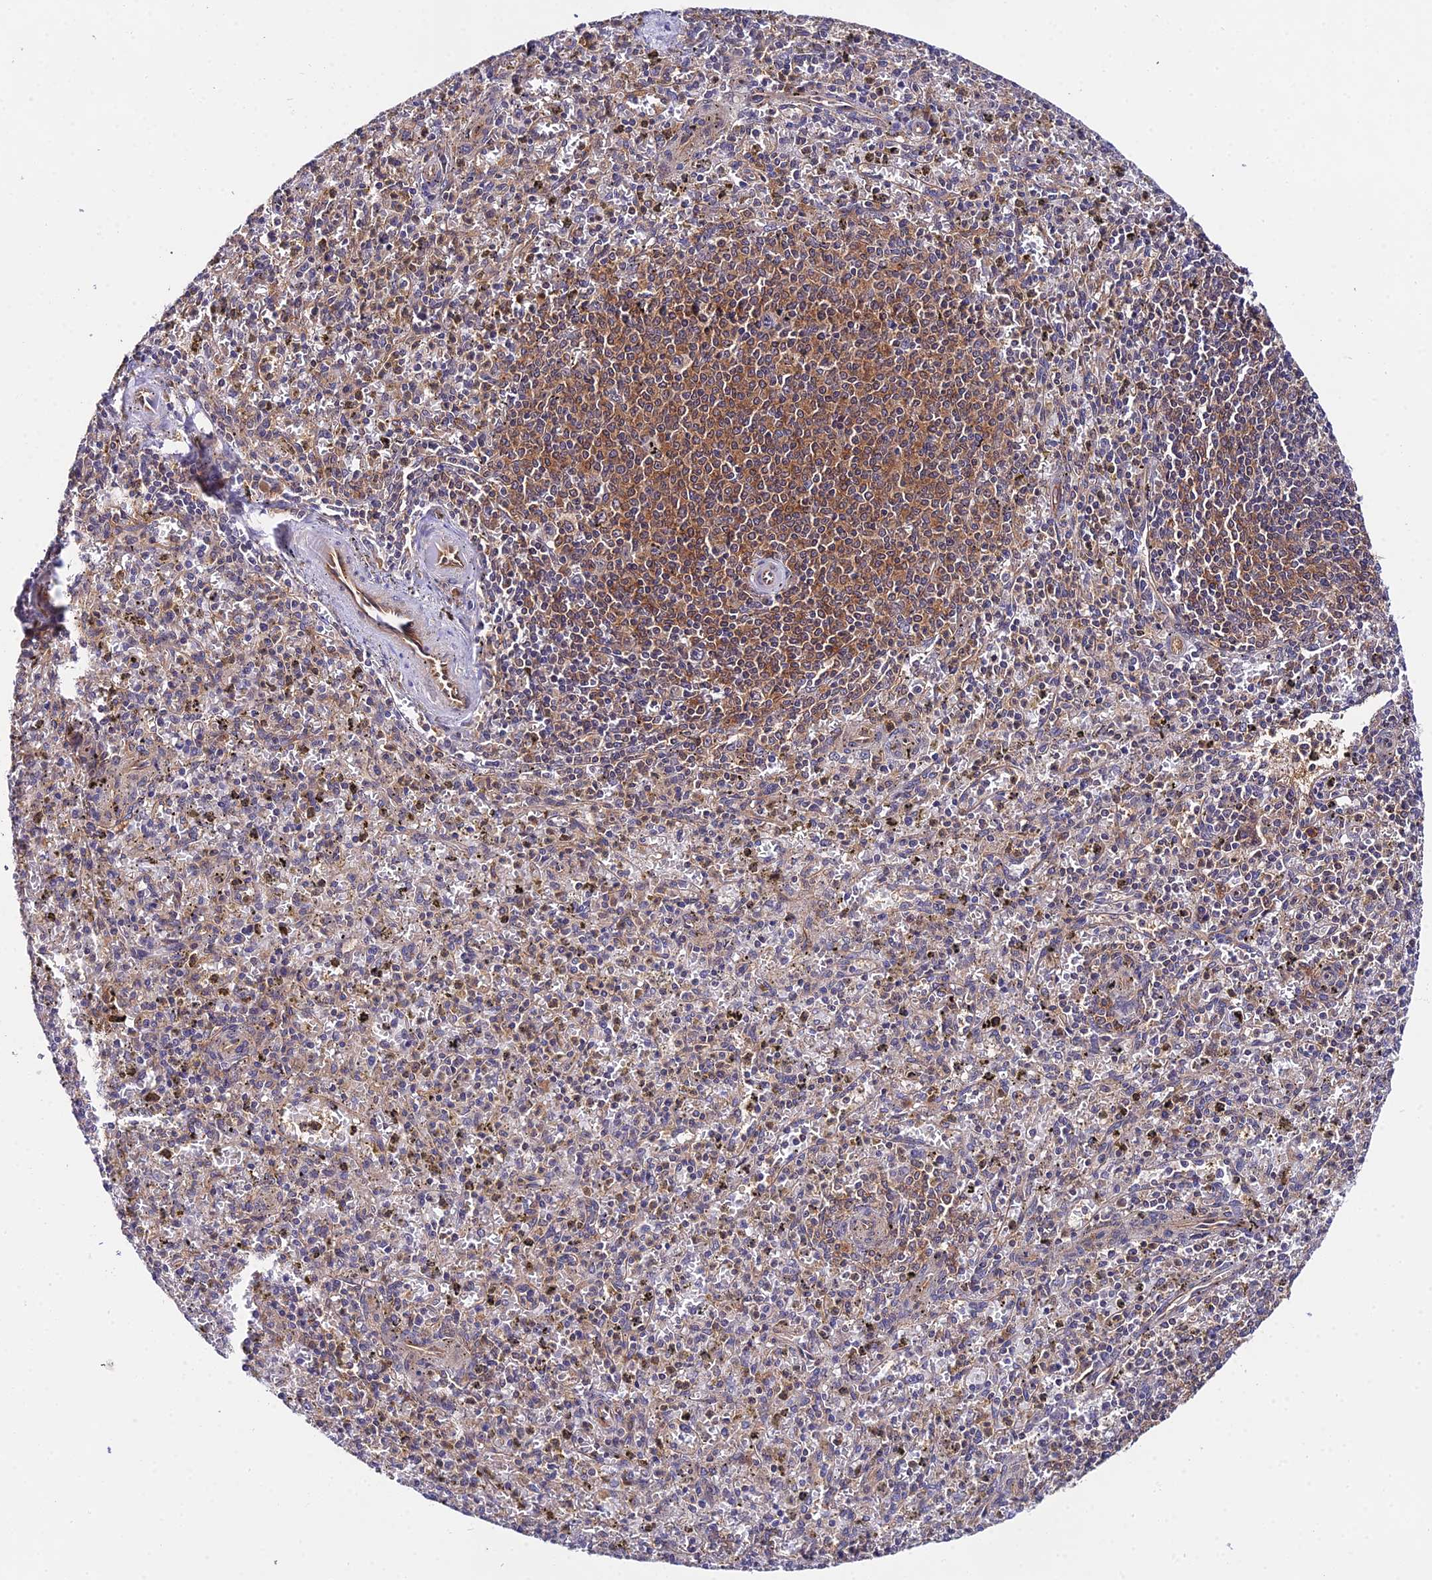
{"staining": {"intensity": "negative", "quantity": "none", "location": "none"}, "tissue": "spleen", "cell_type": "Cells in red pulp", "image_type": "normal", "snomed": [{"axis": "morphology", "description": "Normal tissue, NOS"}, {"axis": "topography", "description": "Spleen"}], "caption": "Cells in red pulp are negative for protein expression in benign human spleen. (Stains: DAB IHC with hematoxylin counter stain, Microscopy: brightfield microscopy at high magnification).", "gene": "PPP2R2A", "patient": {"sex": "male", "age": 72}}